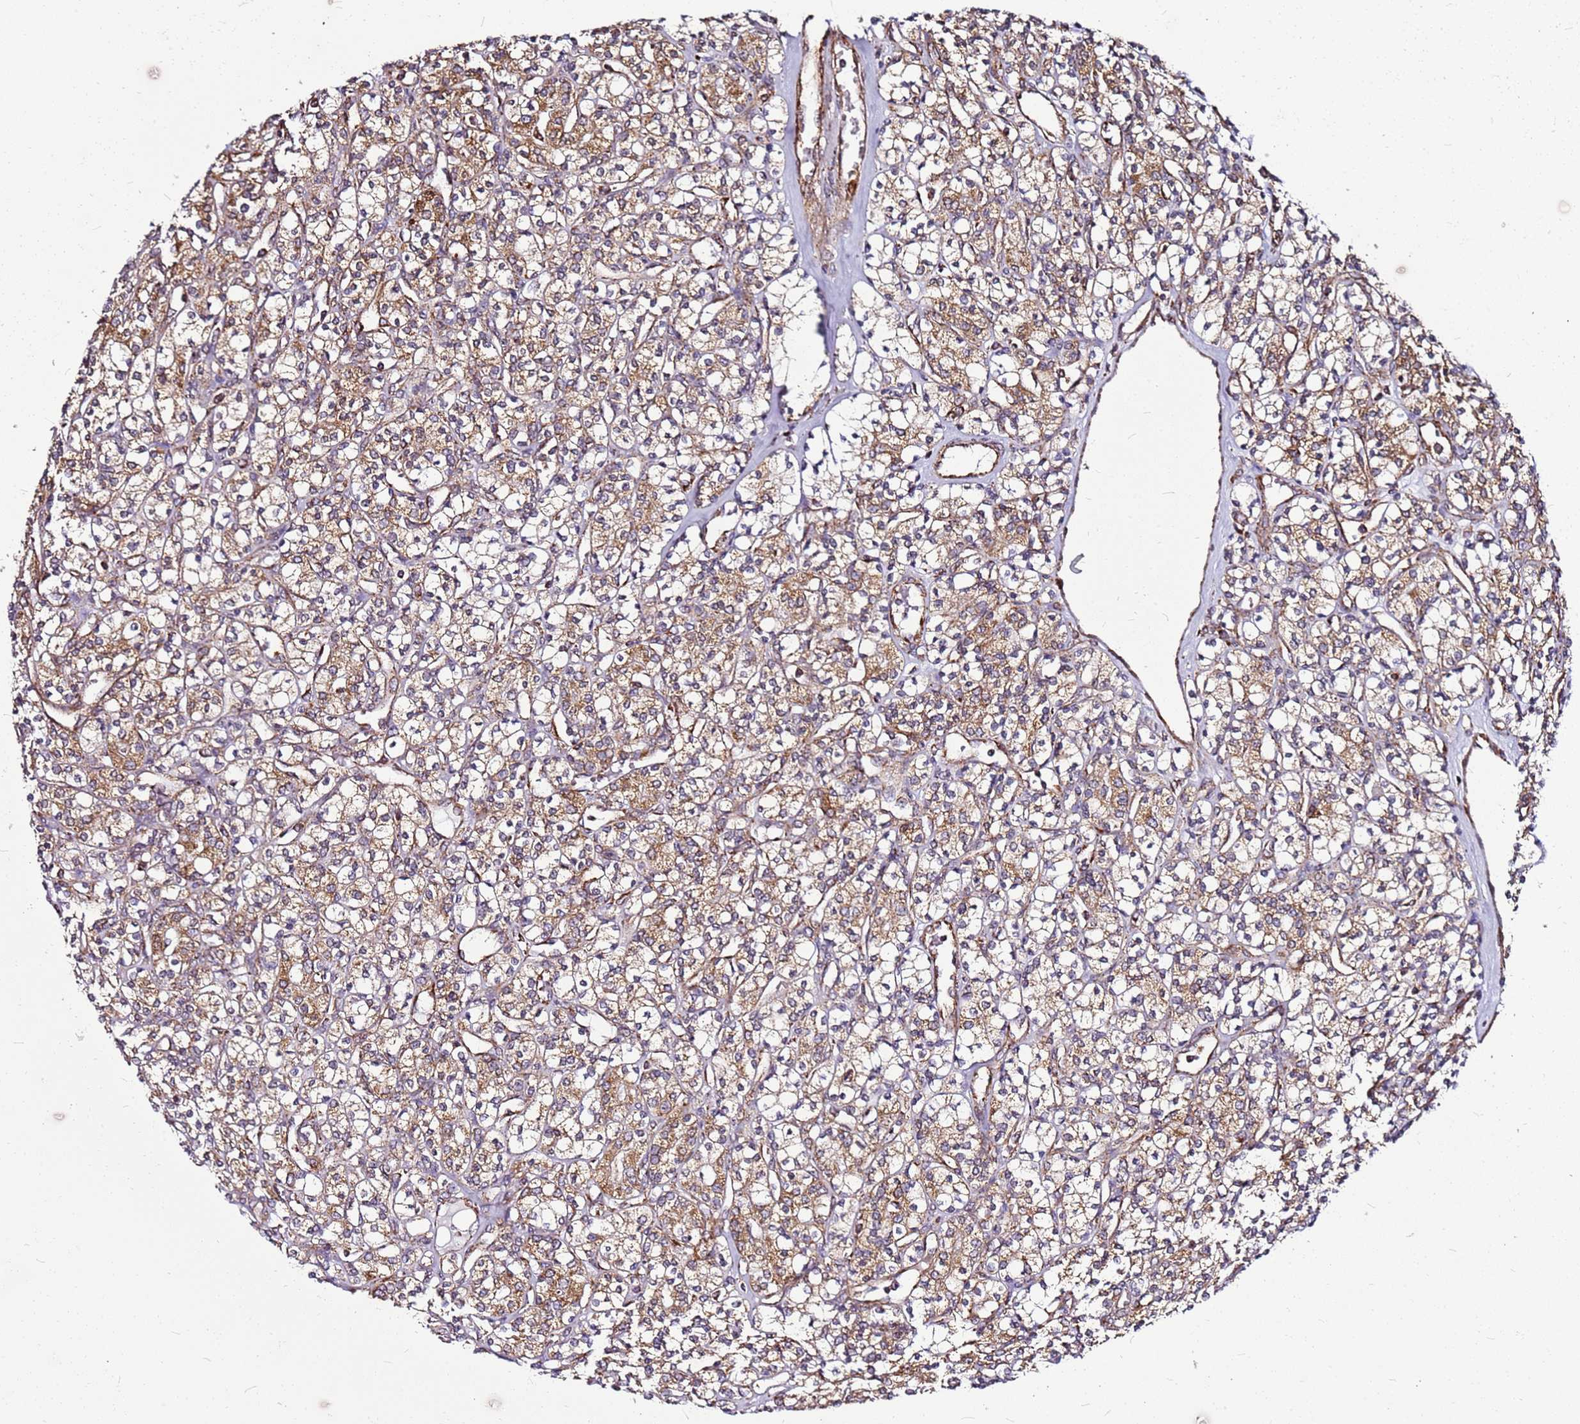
{"staining": {"intensity": "moderate", "quantity": ">75%", "location": "cytoplasmic/membranous"}, "tissue": "renal cancer", "cell_type": "Tumor cells", "image_type": "cancer", "snomed": [{"axis": "morphology", "description": "Adenocarcinoma, NOS"}, {"axis": "topography", "description": "Kidney"}], "caption": "Immunohistochemistry (IHC) photomicrograph of renal cancer stained for a protein (brown), which reveals medium levels of moderate cytoplasmic/membranous staining in about >75% of tumor cells.", "gene": "OR51T1", "patient": {"sex": "male", "age": 77}}